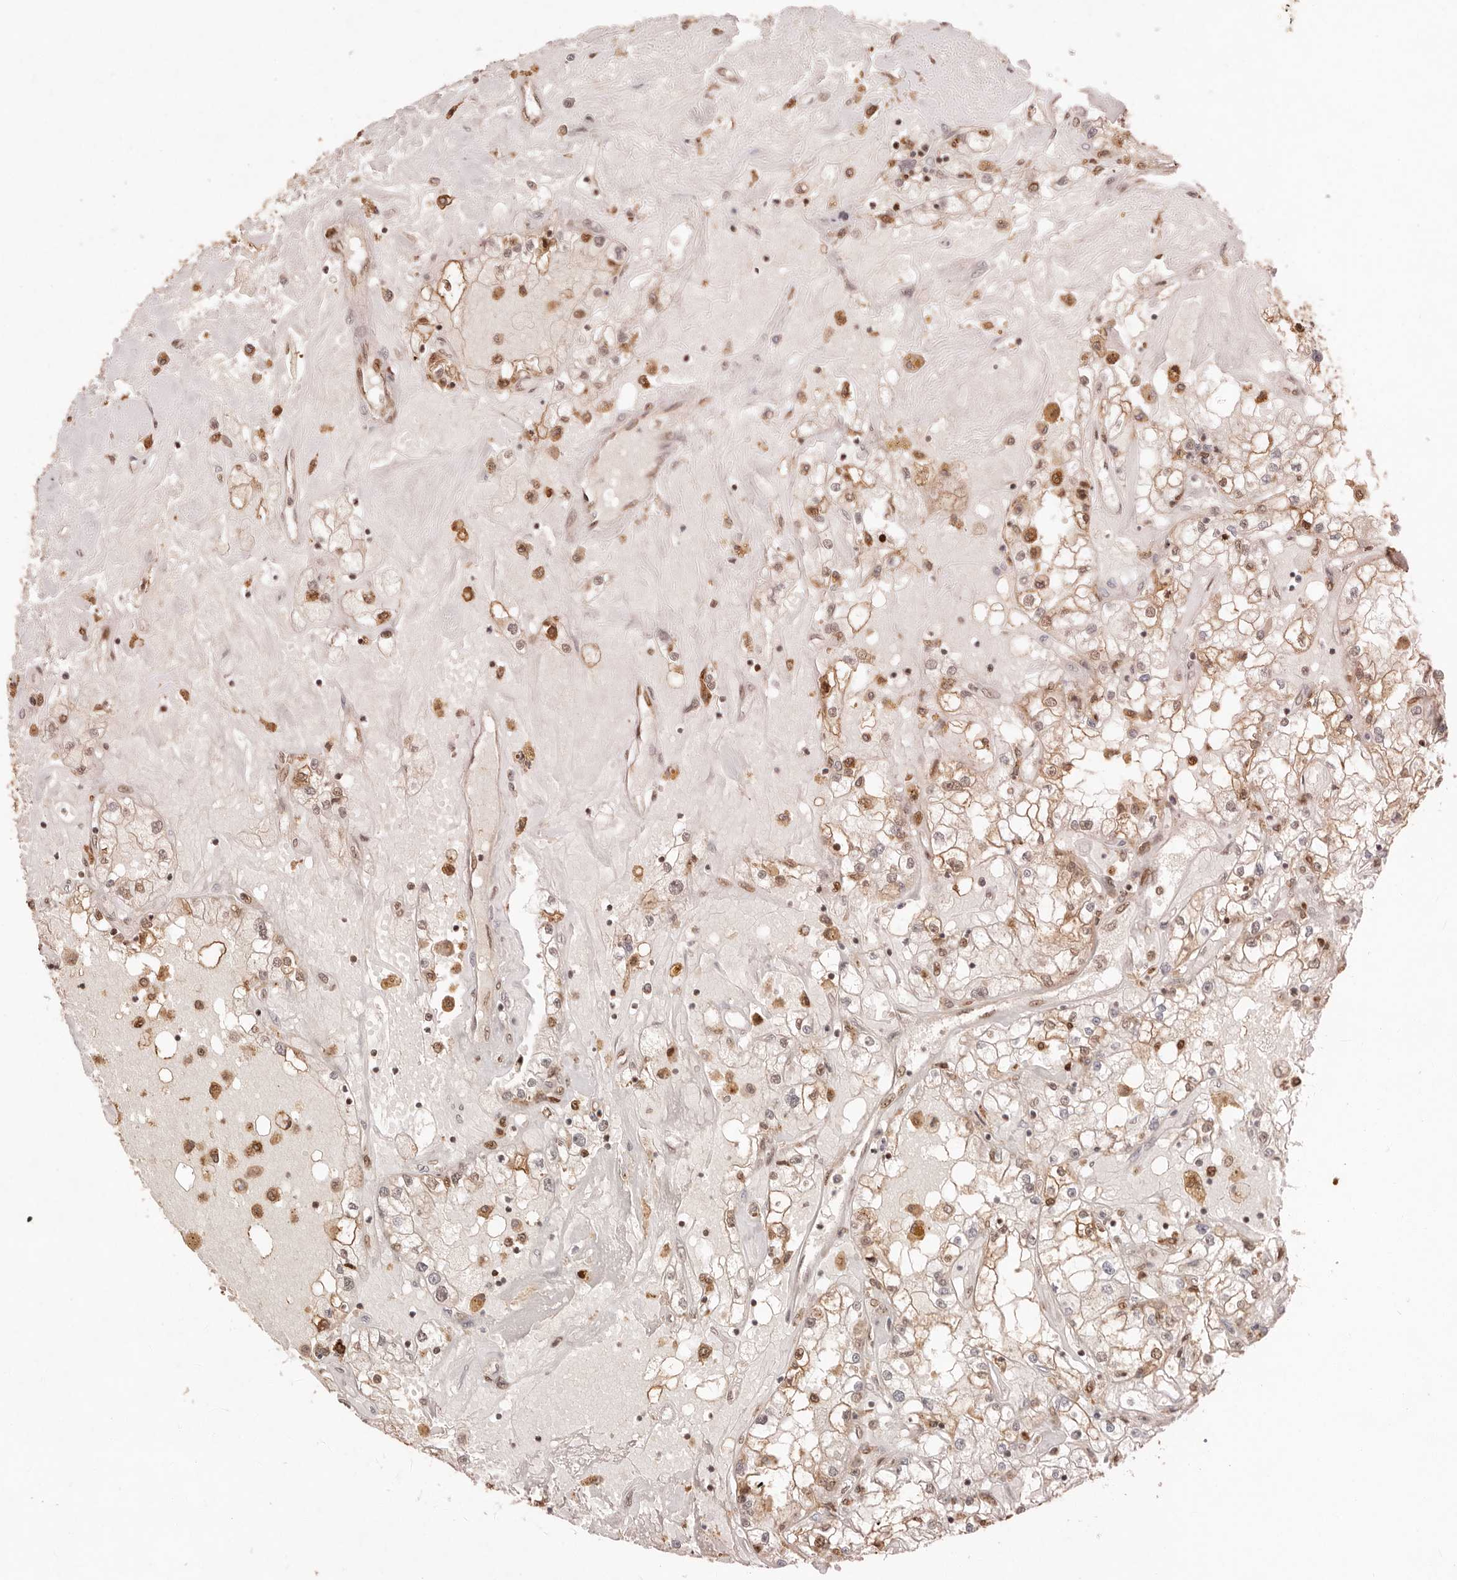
{"staining": {"intensity": "weak", "quantity": "25%-75%", "location": "cytoplasmic/membranous"}, "tissue": "renal cancer", "cell_type": "Tumor cells", "image_type": "cancer", "snomed": [{"axis": "morphology", "description": "Adenocarcinoma, NOS"}, {"axis": "topography", "description": "Kidney"}], "caption": "Human renal cancer stained with a protein marker shows weak staining in tumor cells.", "gene": "NPAS2", "patient": {"sex": "male", "age": 56}}